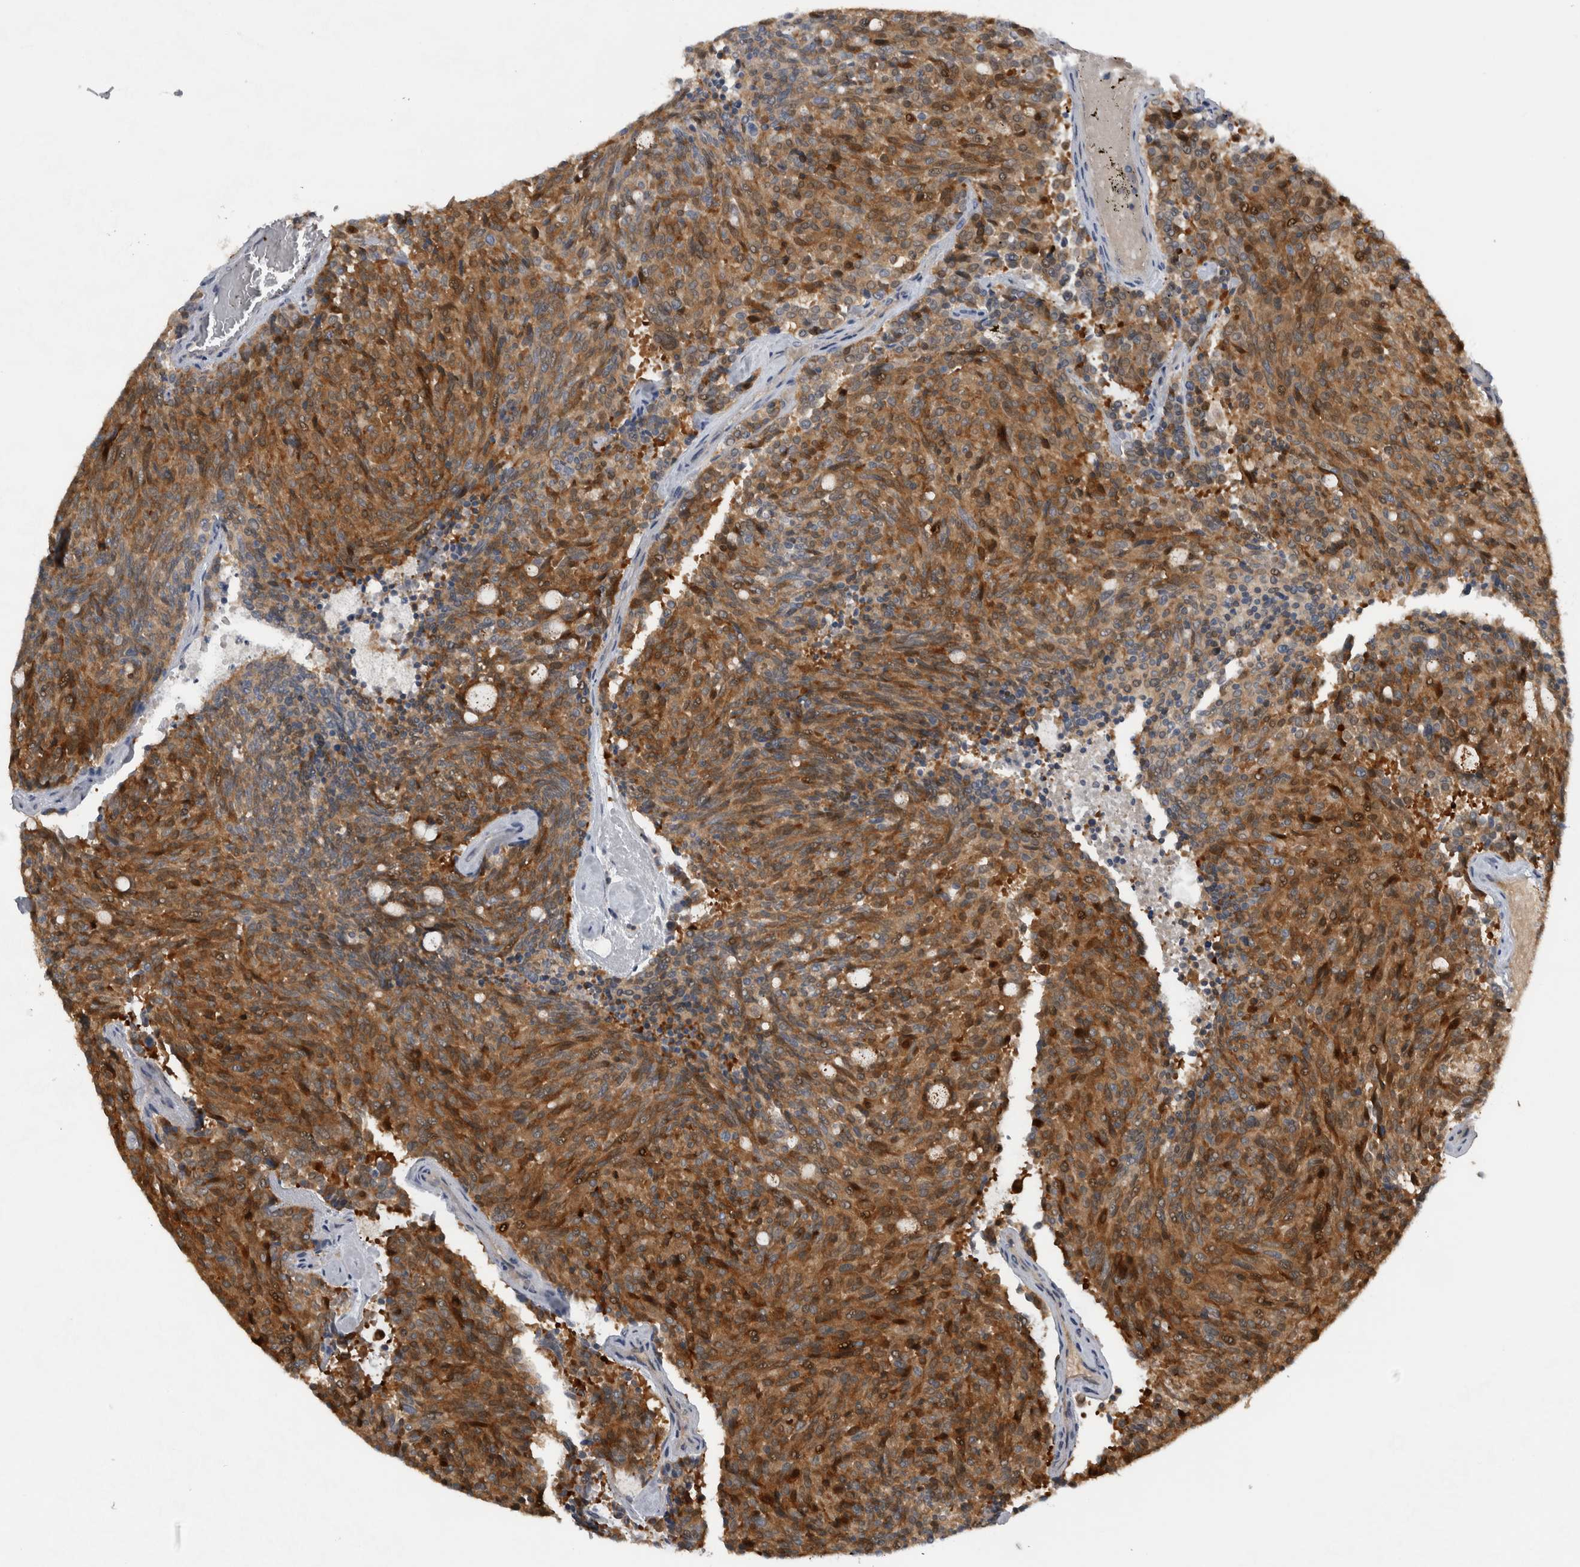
{"staining": {"intensity": "moderate", "quantity": ">75%", "location": "cytoplasmic/membranous,nuclear"}, "tissue": "carcinoid", "cell_type": "Tumor cells", "image_type": "cancer", "snomed": [{"axis": "morphology", "description": "Carcinoid, malignant, NOS"}, {"axis": "topography", "description": "Pancreas"}], "caption": "Immunohistochemistry of human malignant carcinoid reveals medium levels of moderate cytoplasmic/membranous and nuclear staining in approximately >75% of tumor cells.", "gene": "NAPRT", "patient": {"sex": "female", "age": 54}}